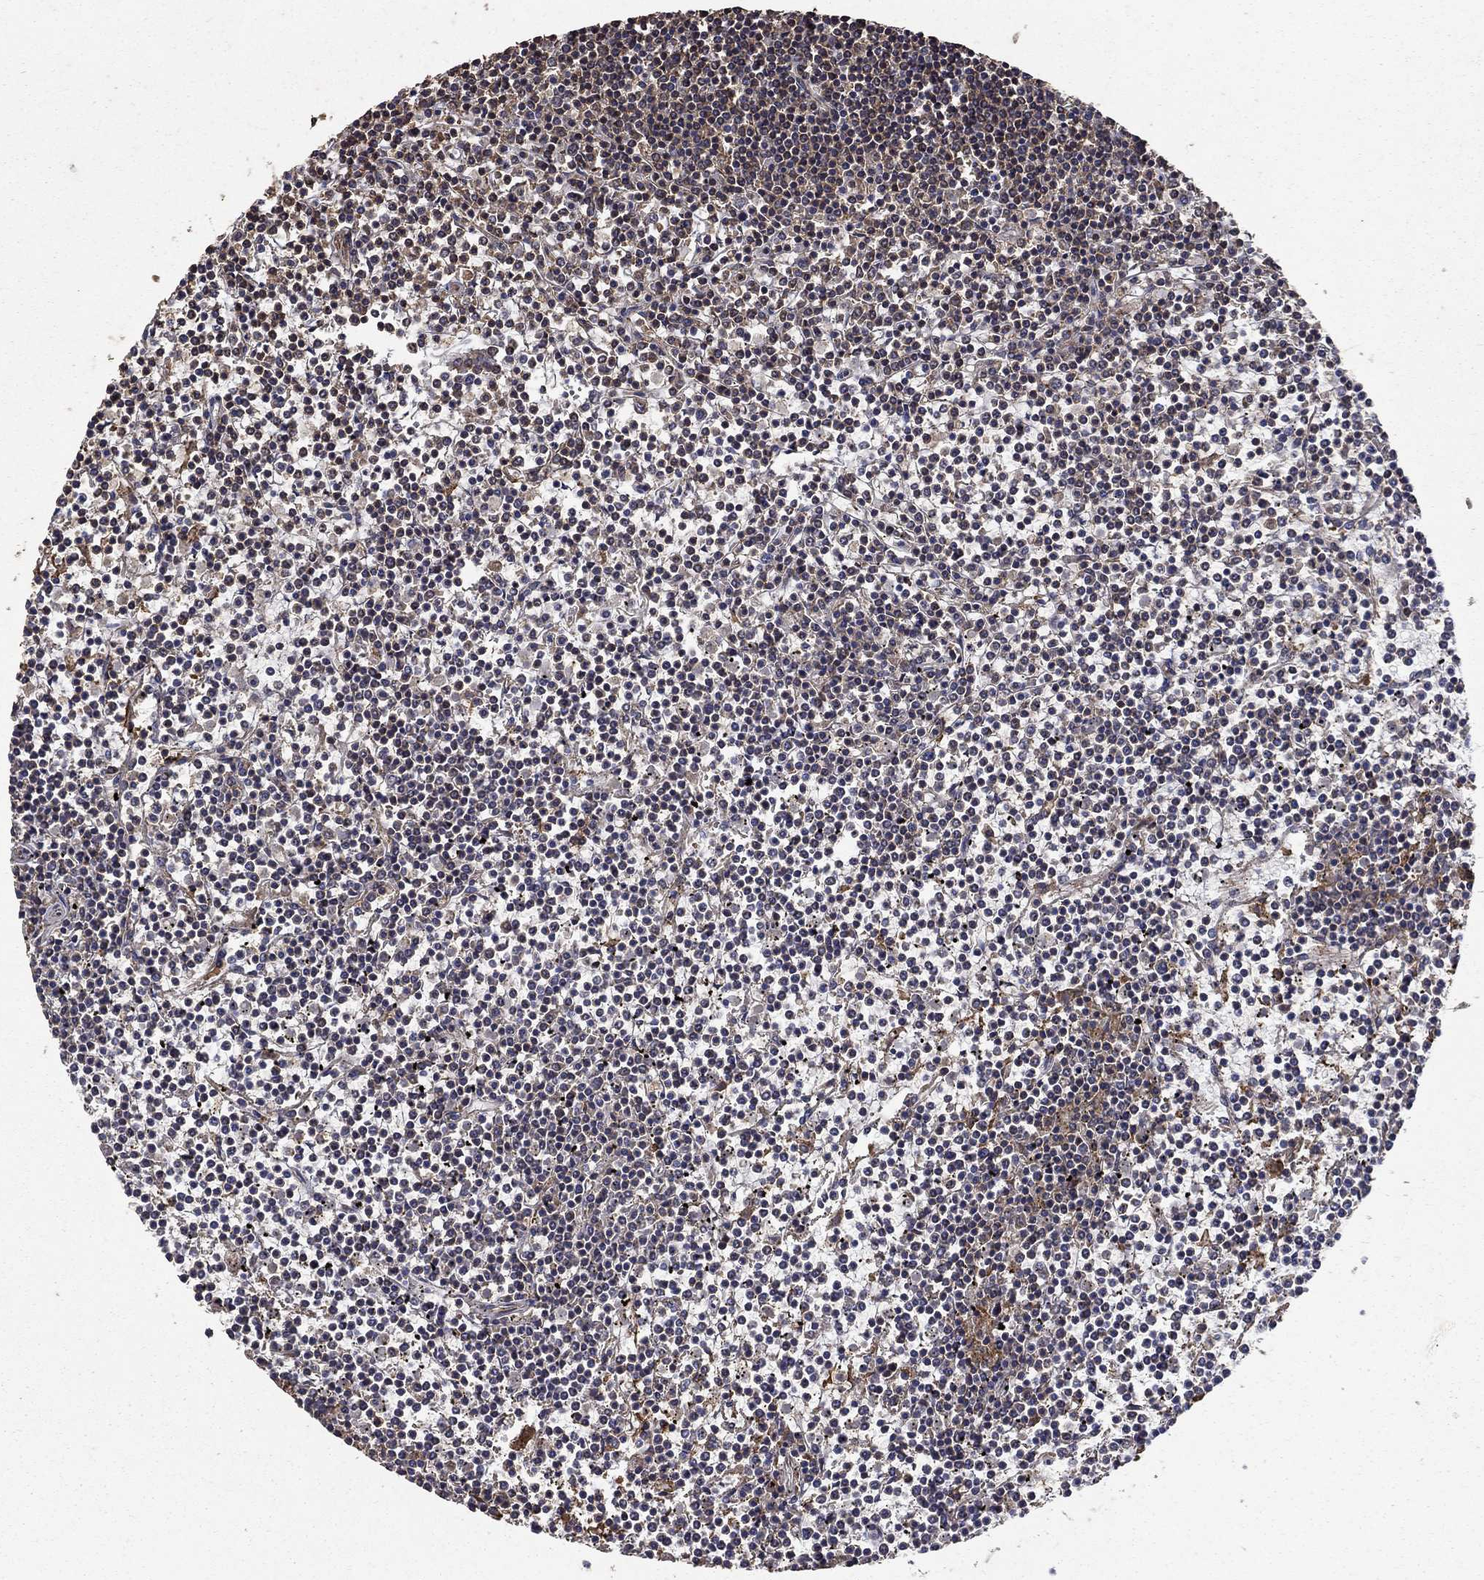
{"staining": {"intensity": "negative", "quantity": "none", "location": "none"}, "tissue": "lymphoma", "cell_type": "Tumor cells", "image_type": "cancer", "snomed": [{"axis": "morphology", "description": "Malignant lymphoma, non-Hodgkin's type, Low grade"}, {"axis": "topography", "description": "Spleen"}], "caption": "Photomicrograph shows no significant protein positivity in tumor cells of low-grade malignant lymphoma, non-Hodgkin's type.", "gene": "IFRD1", "patient": {"sex": "female", "age": 19}}